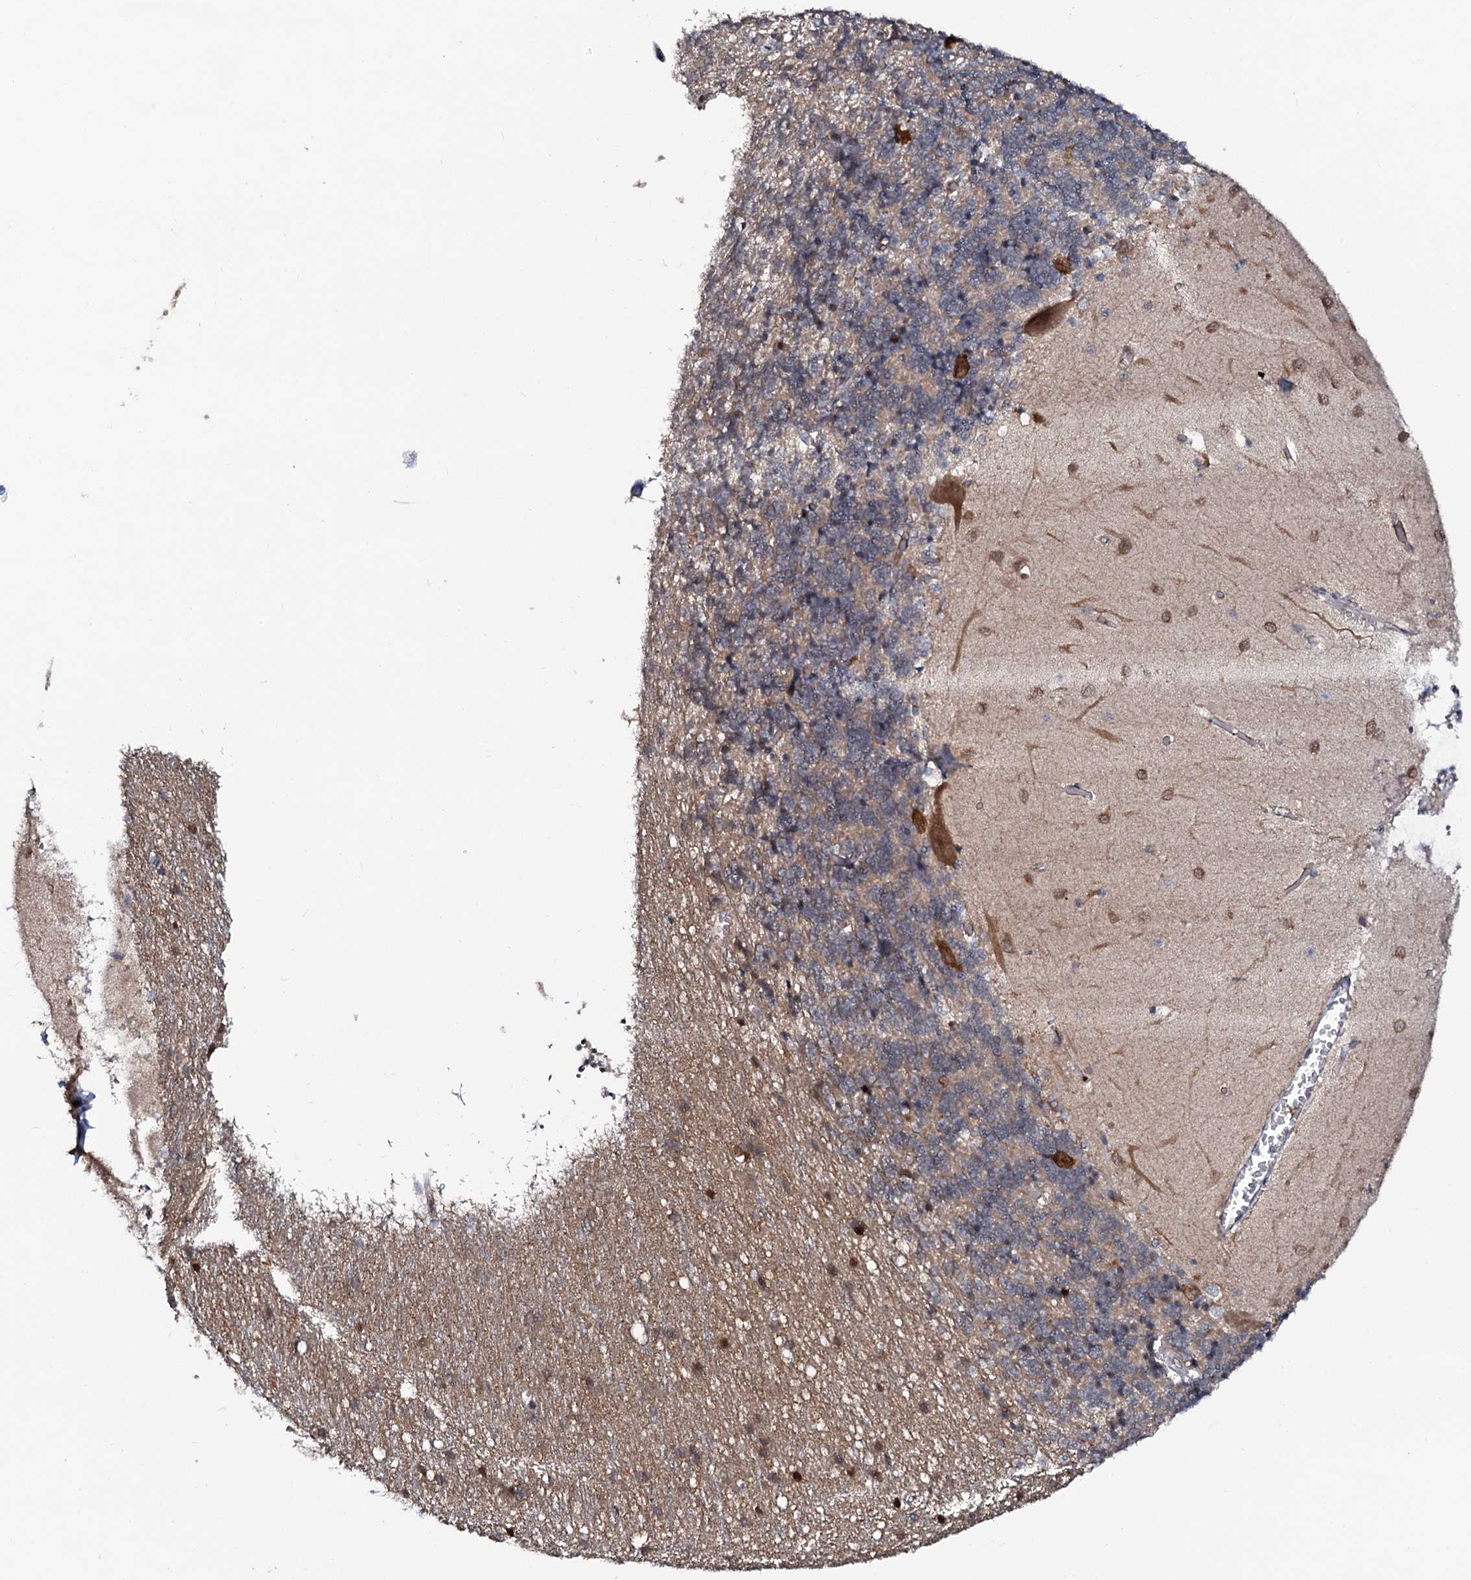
{"staining": {"intensity": "moderate", "quantity": "25%-75%", "location": "cytoplasmic/membranous"}, "tissue": "cerebellum", "cell_type": "Cells in granular layer", "image_type": "normal", "snomed": [{"axis": "morphology", "description": "Normal tissue, NOS"}, {"axis": "topography", "description": "Cerebellum"}], "caption": "Immunohistochemical staining of unremarkable cerebellum displays moderate cytoplasmic/membranous protein staining in approximately 25%-75% of cells in granular layer. (DAB IHC, brown staining for protein, blue staining for nuclei).", "gene": "PPP1R3D", "patient": {"sex": "male", "age": 37}}